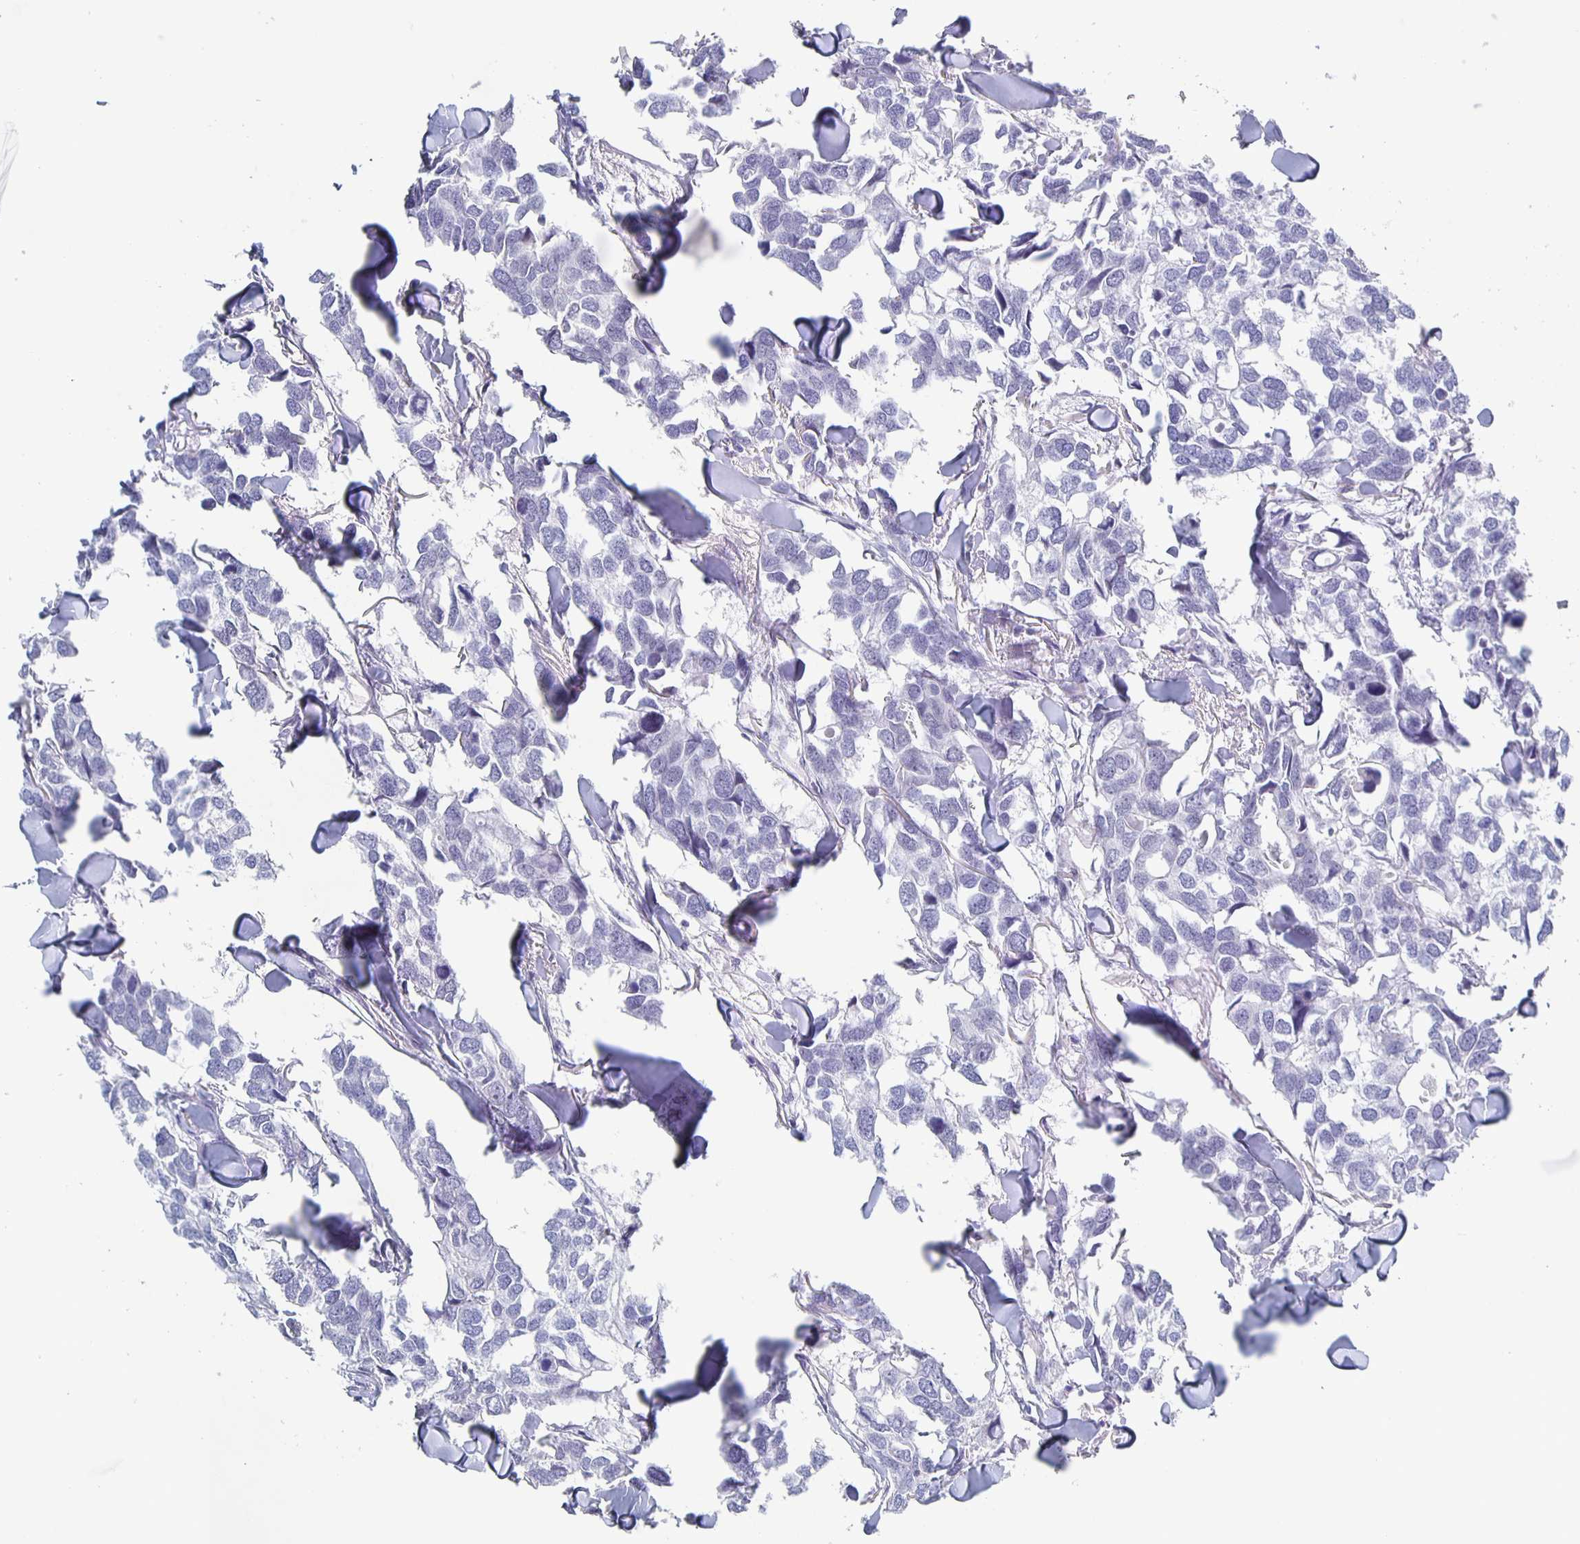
{"staining": {"intensity": "negative", "quantity": "none", "location": "none"}, "tissue": "breast cancer", "cell_type": "Tumor cells", "image_type": "cancer", "snomed": [{"axis": "morphology", "description": "Duct carcinoma"}, {"axis": "topography", "description": "Breast"}], "caption": "A photomicrograph of breast invasive ductal carcinoma stained for a protein displays no brown staining in tumor cells. (Brightfield microscopy of DAB immunohistochemistry (IHC) at high magnification).", "gene": "CCDC17", "patient": {"sex": "female", "age": 83}}